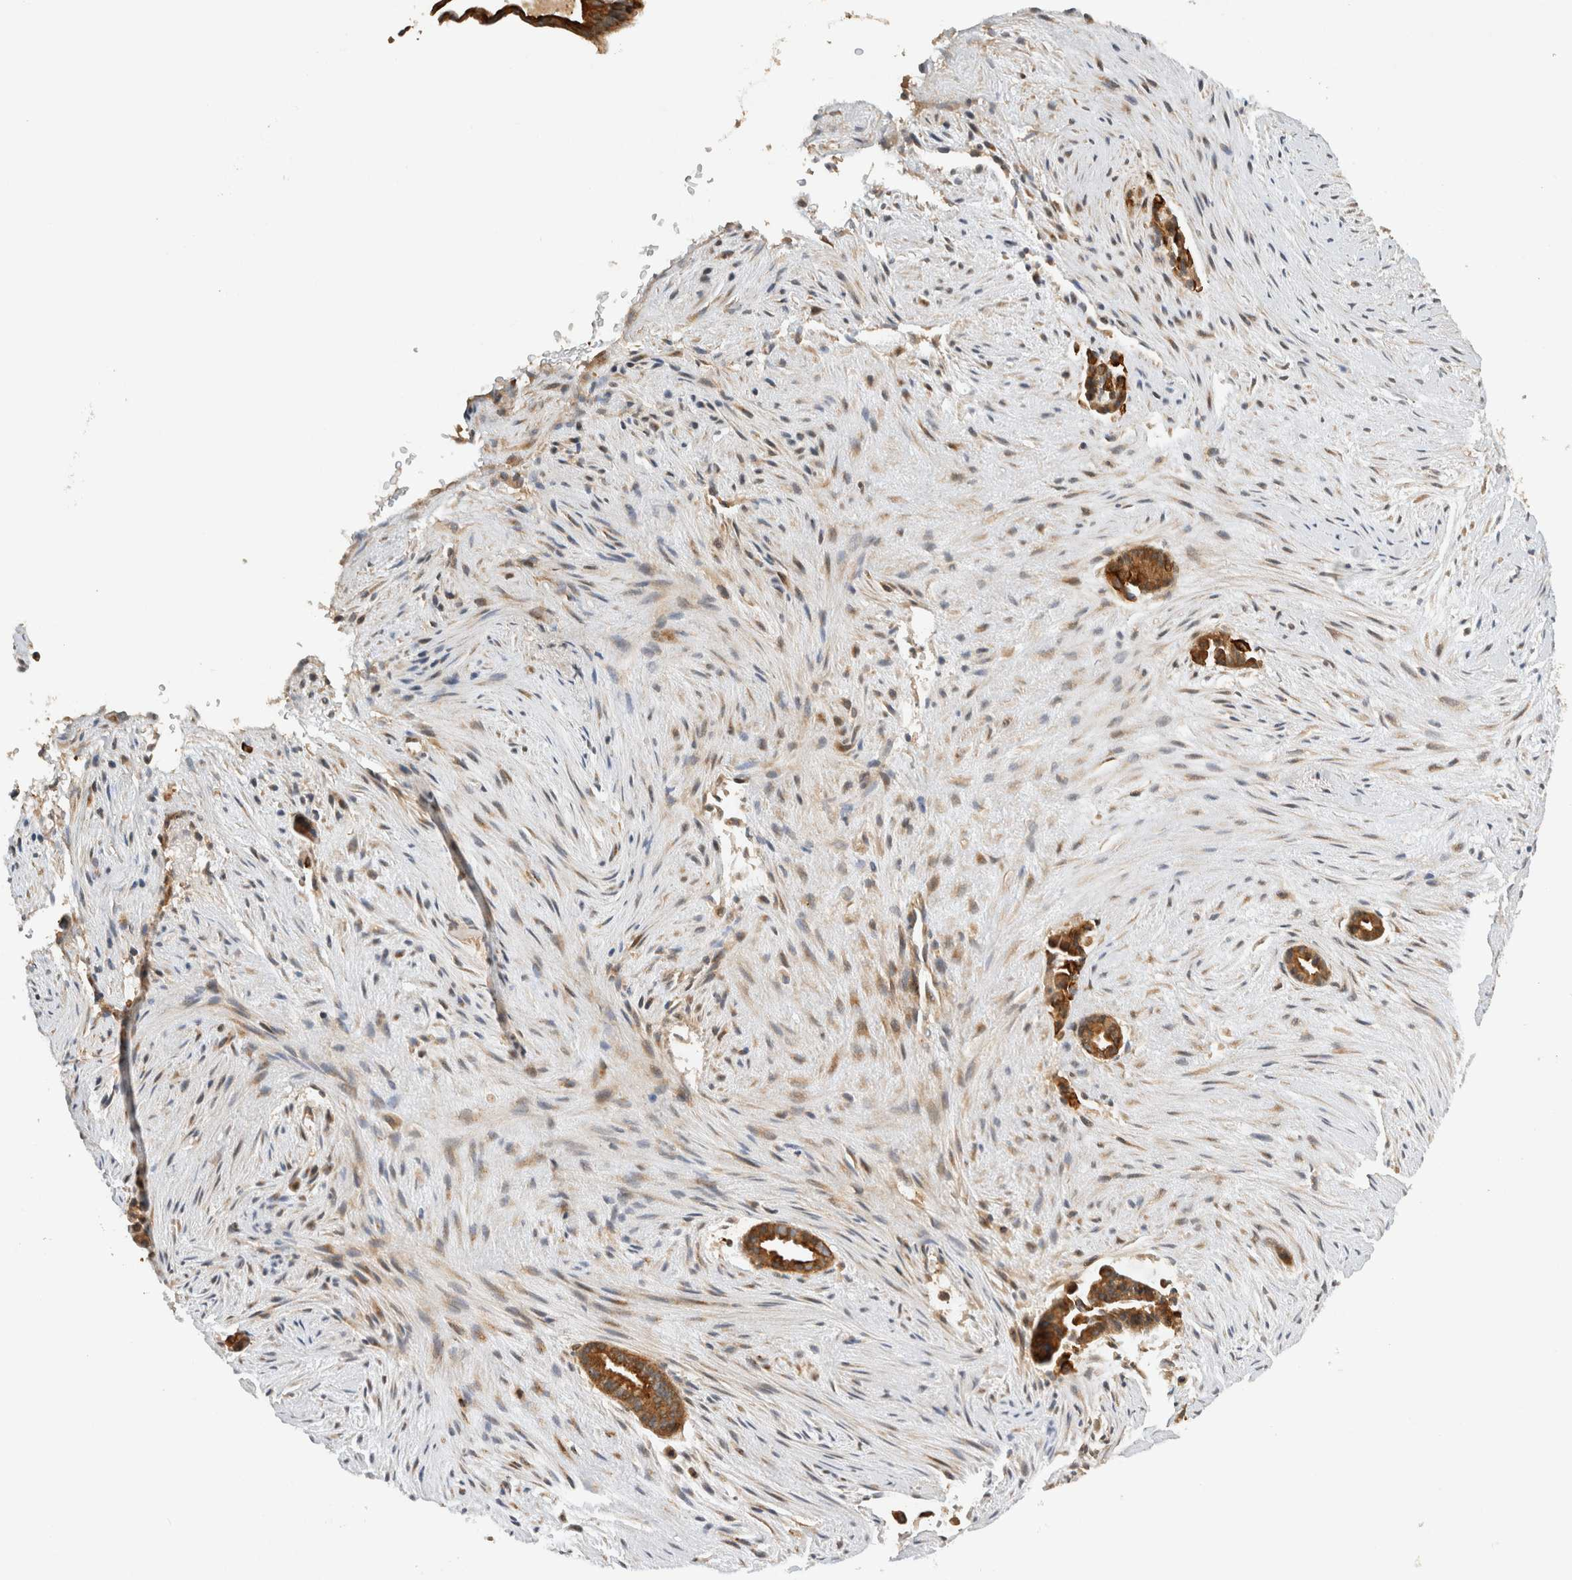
{"staining": {"intensity": "strong", "quantity": ">75%", "location": "cytoplasmic/membranous"}, "tissue": "liver cancer", "cell_type": "Tumor cells", "image_type": "cancer", "snomed": [{"axis": "morphology", "description": "Cholangiocarcinoma"}, {"axis": "topography", "description": "Liver"}], "caption": "This is an image of immunohistochemistry (IHC) staining of liver cancer (cholangiocarcinoma), which shows strong staining in the cytoplasmic/membranous of tumor cells.", "gene": "ARMC9", "patient": {"sex": "female", "age": 55}}